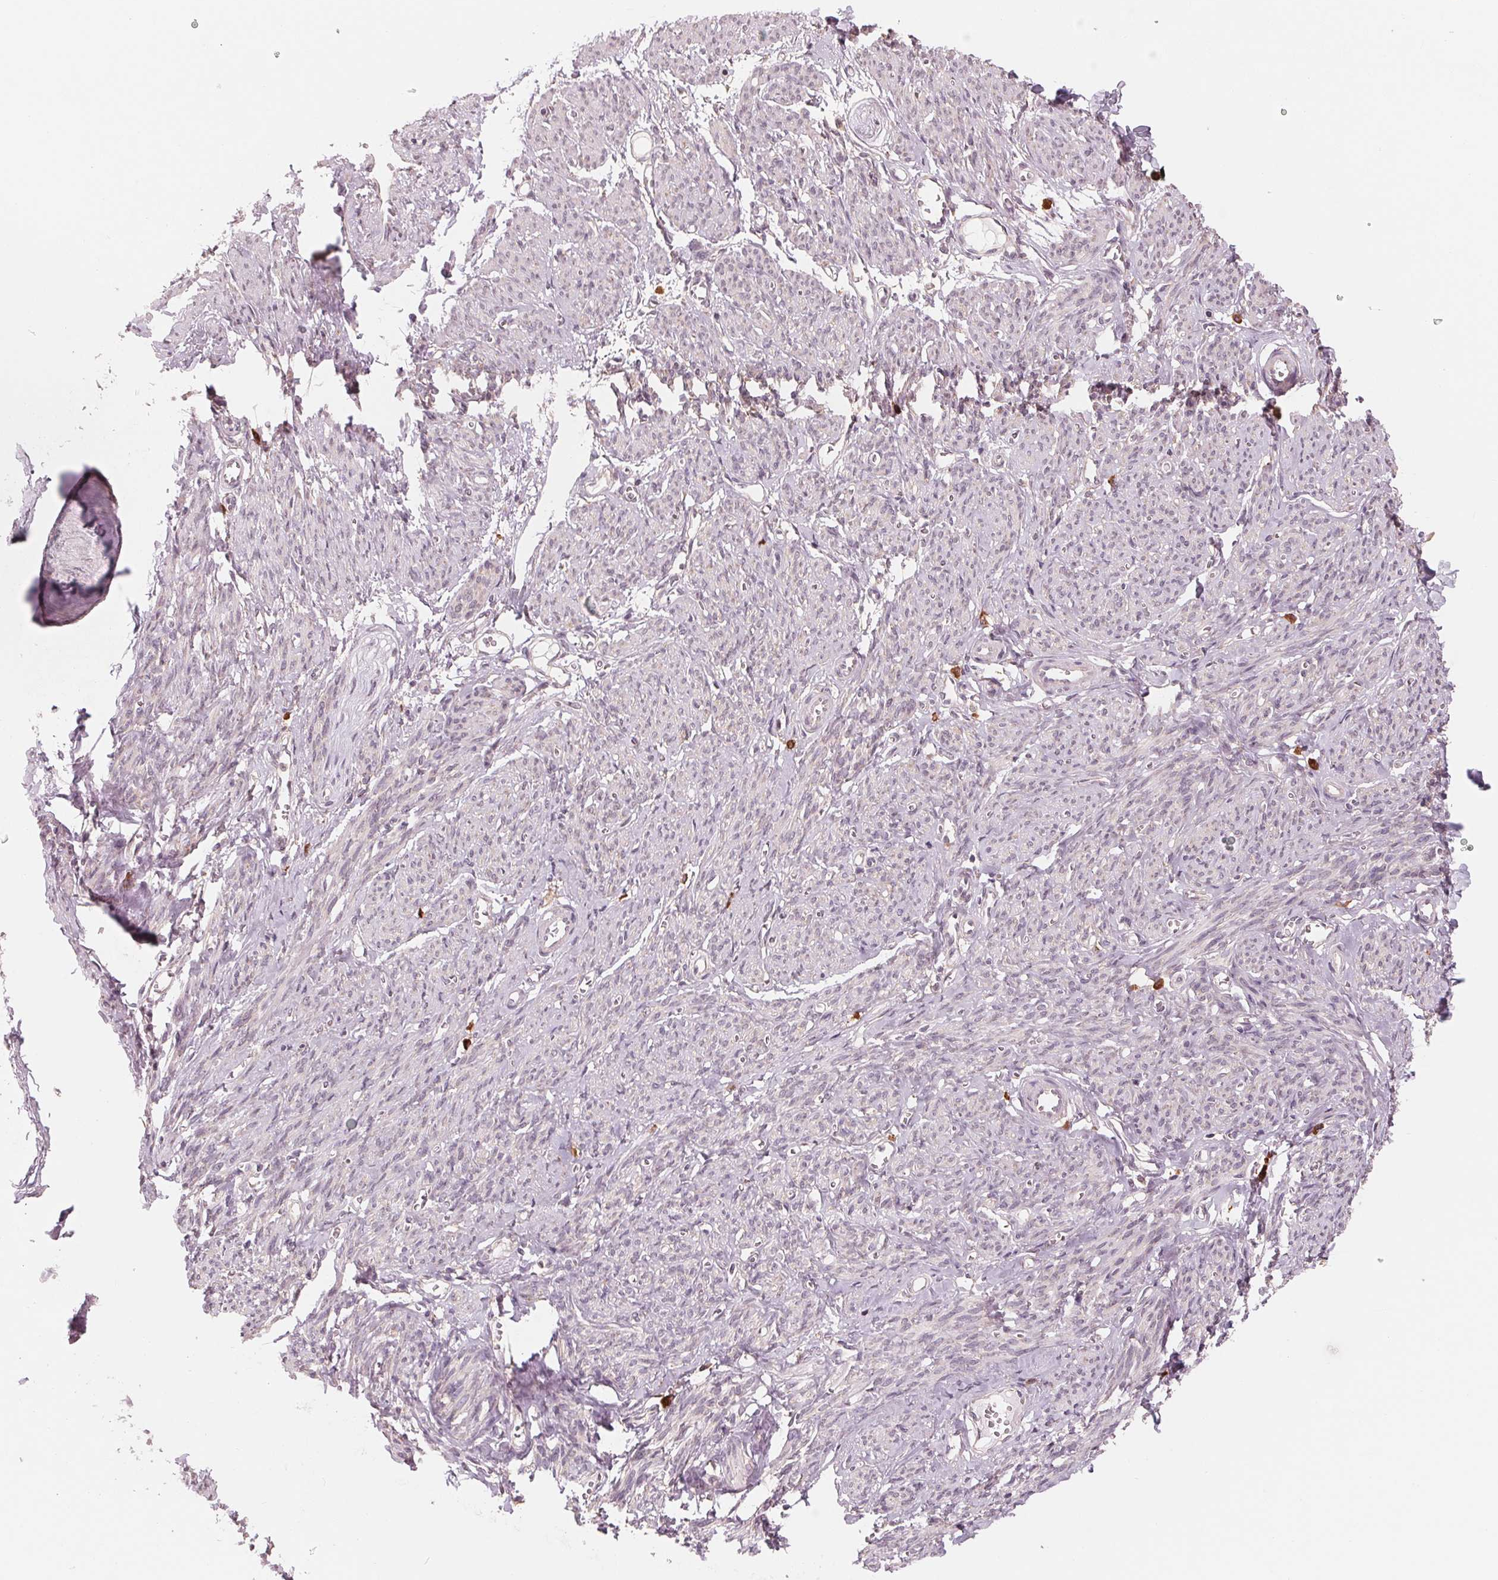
{"staining": {"intensity": "negative", "quantity": "none", "location": "none"}, "tissue": "smooth muscle", "cell_type": "Smooth muscle cells", "image_type": "normal", "snomed": [{"axis": "morphology", "description": "Normal tissue, NOS"}, {"axis": "topography", "description": "Smooth muscle"}], "caption": "IHC of benign human smooth muscle demonstrates no staining in smooth muscle cells. (DAB (3,3'-diaminobenzidine) immunohistochemistry (IHC) visualized using brightfield microscopy, high magnification).", "gene": "GIGYF2", "patient": {"sex": "female", "age": 65}}